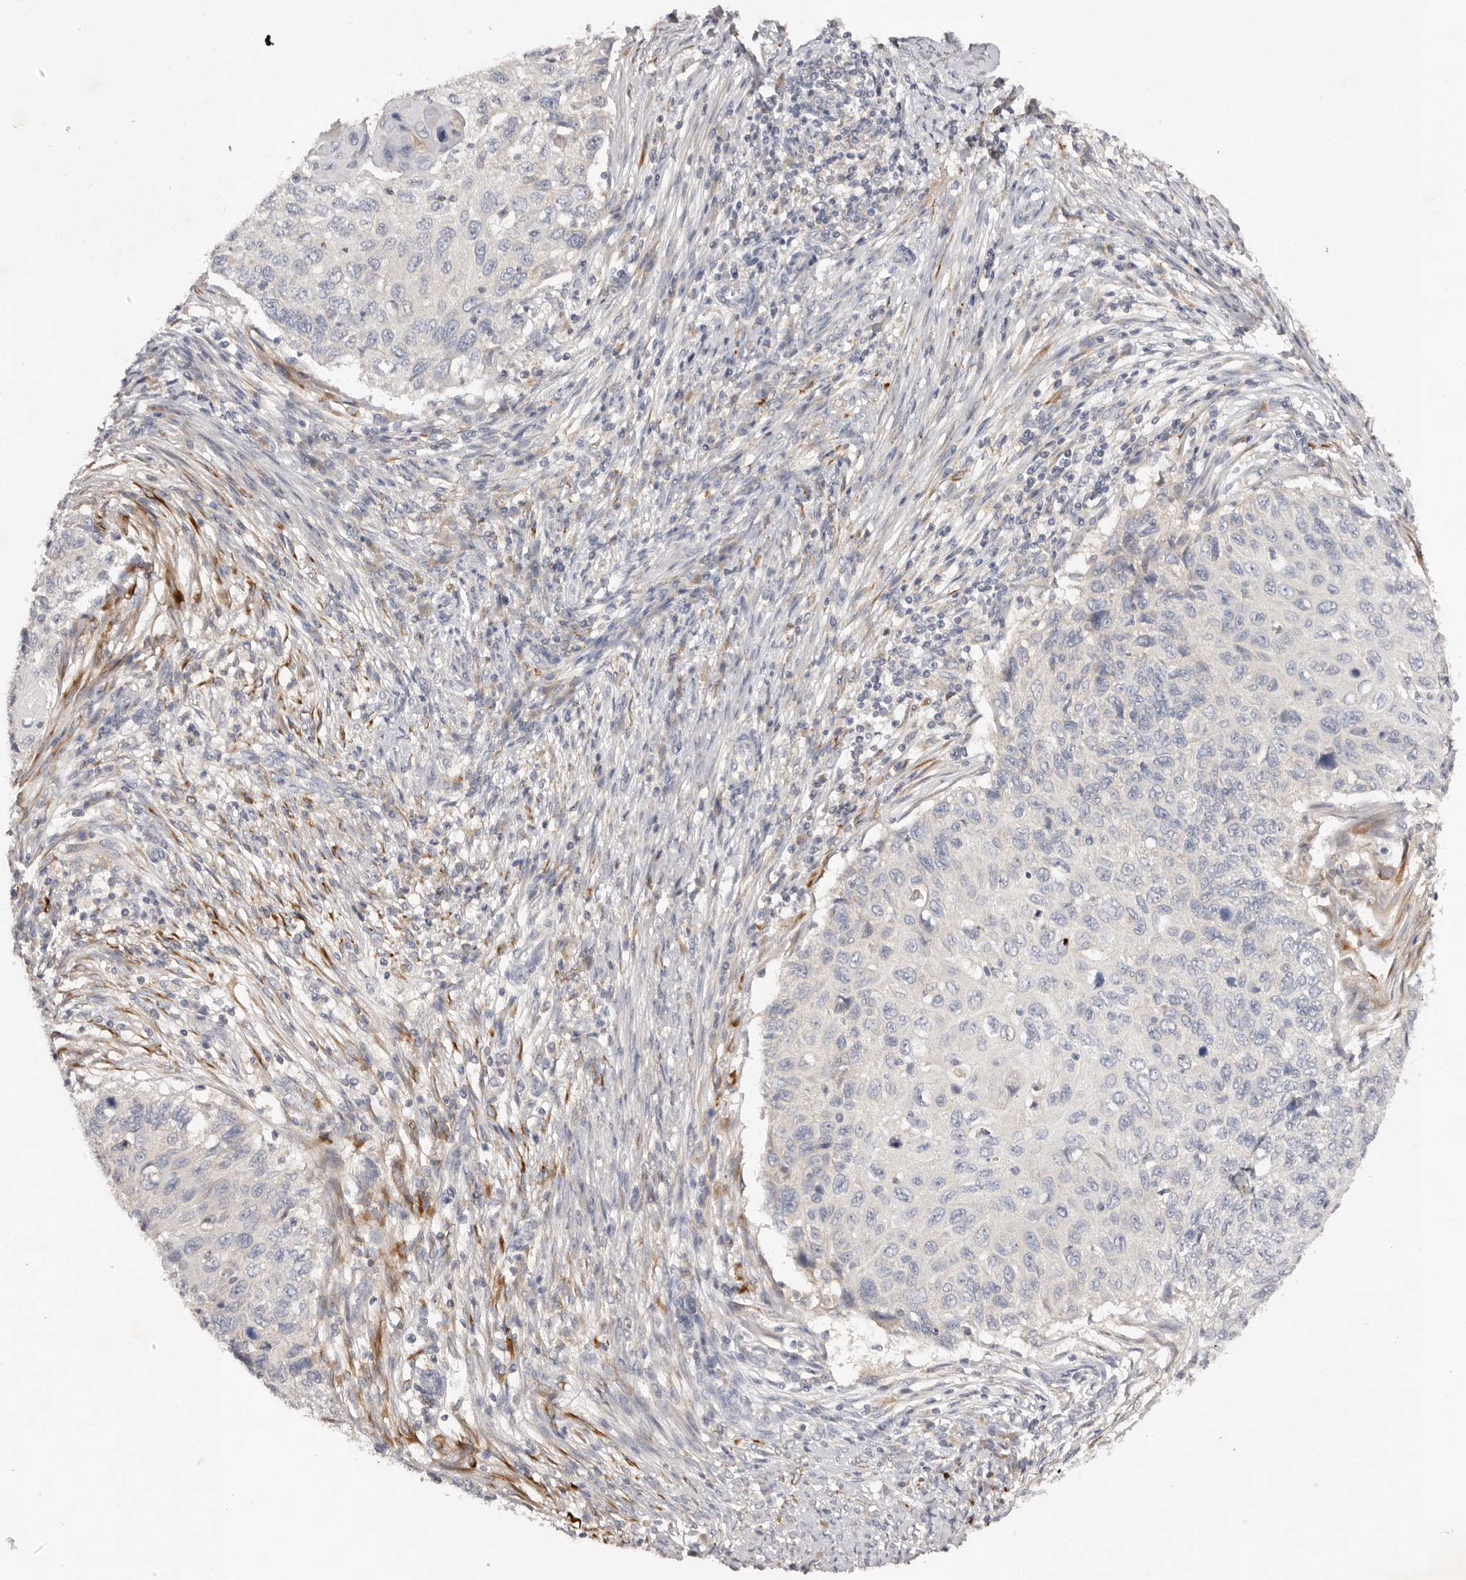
{"staining": {"intensity": "negative", "quantity": "none", "location": "none"}, "tissue": "cervical cancer", "cell_type": "Tumor cells", "image_type": "cancer", "snomed": [{"axis": "morphology", "description": "Squamous cell carcinoma, NOS"}, {"axis": "topography", "description": "Cervix"}], "caption": "This photomicrograph is of cervical cancer stained with immunohistochemistry to label a protein in brown with the nuclei are counter-stained blue. There is no staining in tumor cells. (DAB immunohistochemistry with hematoxylin counter stain).", "gene": "SCUBE2", "patient": {"sex": "female", "age": 70}}